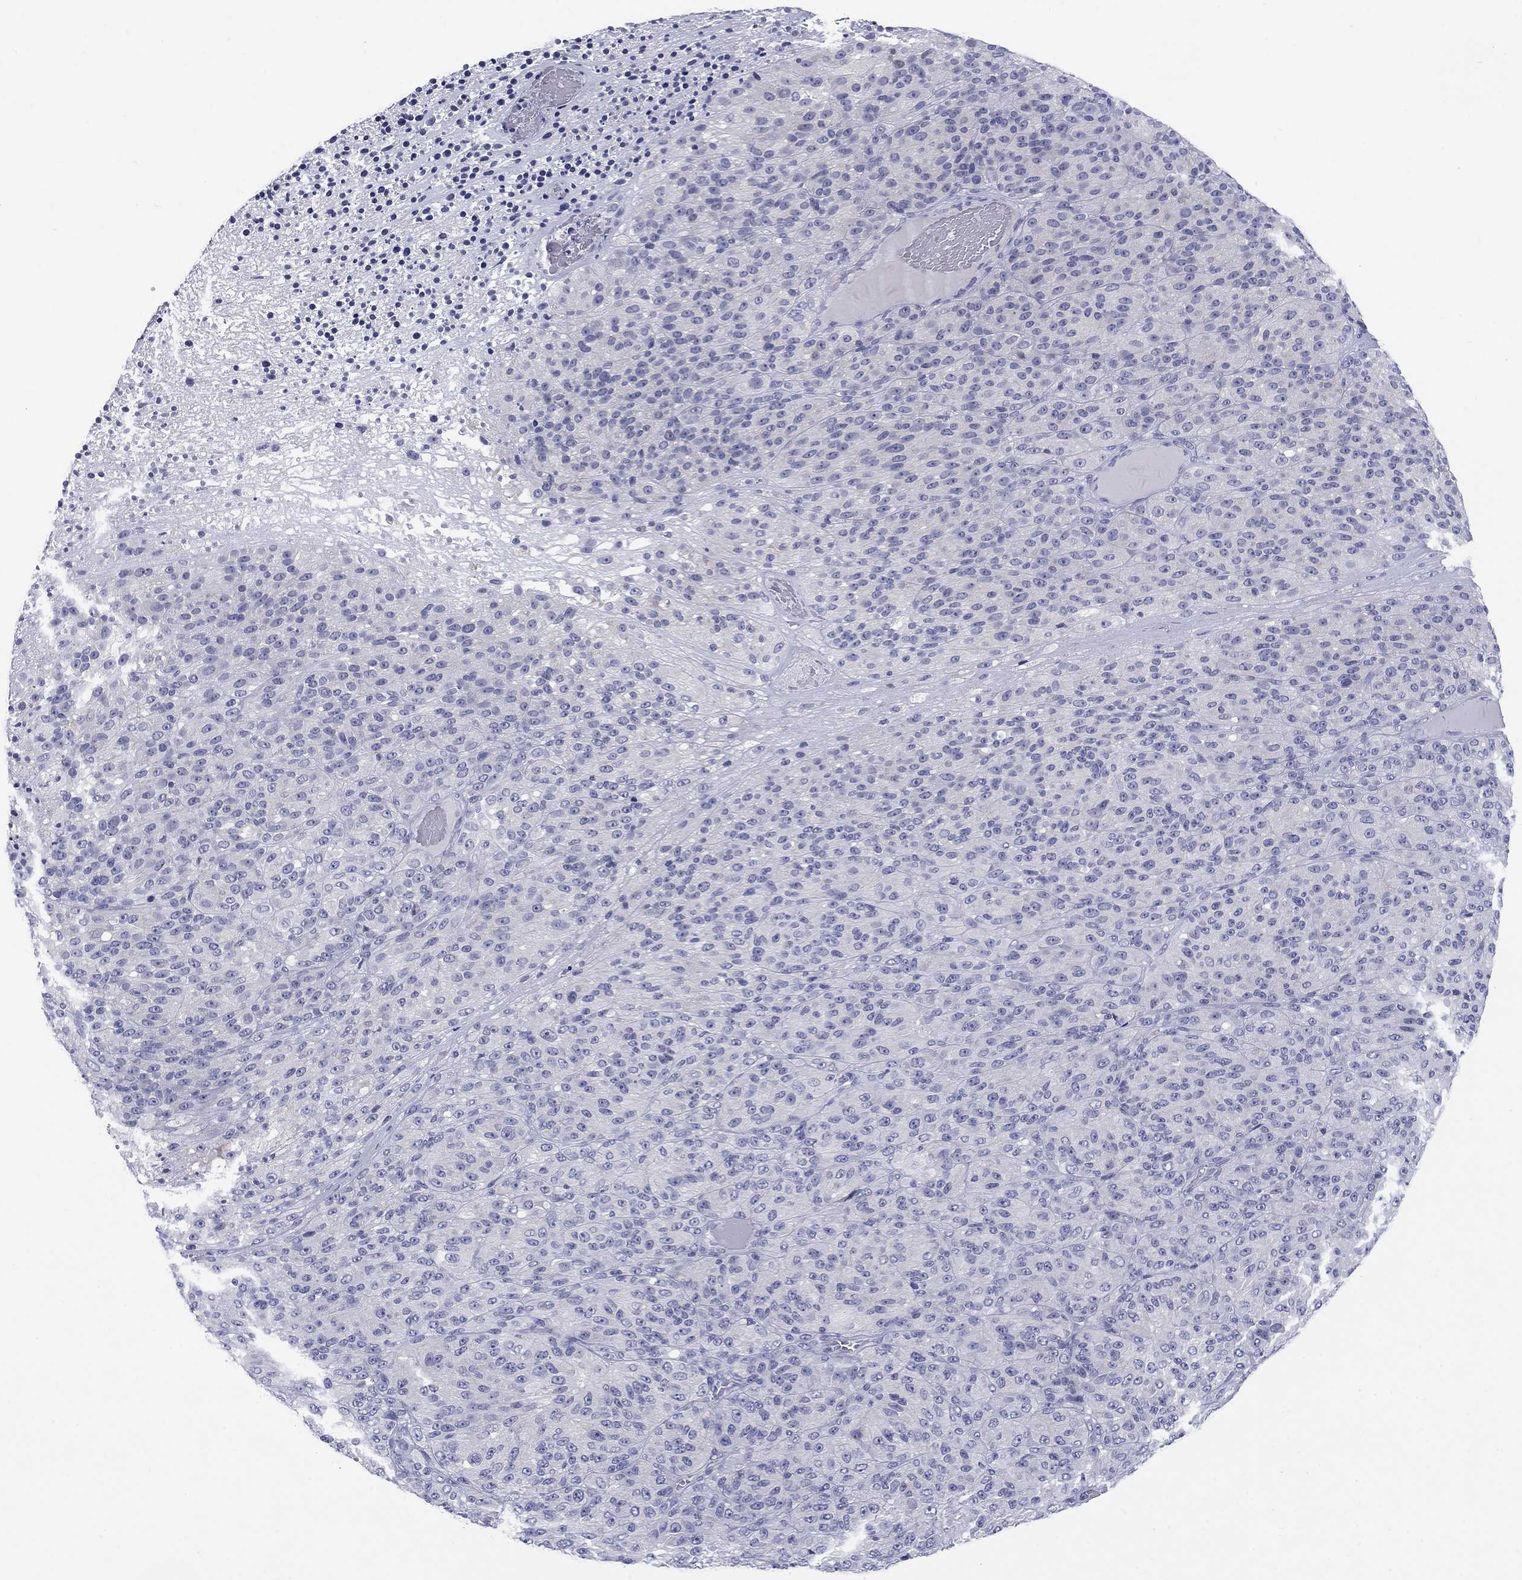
{"staining": {"intensity": "negative", "quantity": "none", "location": "none"}, "tissue": "melanoma", "cell_type": "Tumor cells", "image_type": "cancer", "snomed": [{"axis": "morphology", "description": "Malignant melanoma, Metastatic site"}, {"axis": "topography", "description": "Brain"}], "caption": "IHC image of melanoma stained for a protein (brown), which exhibits no positivity in tumor cells.", "gene": "CACNA1A", "patient": {"sex": "female", "age": 56}}